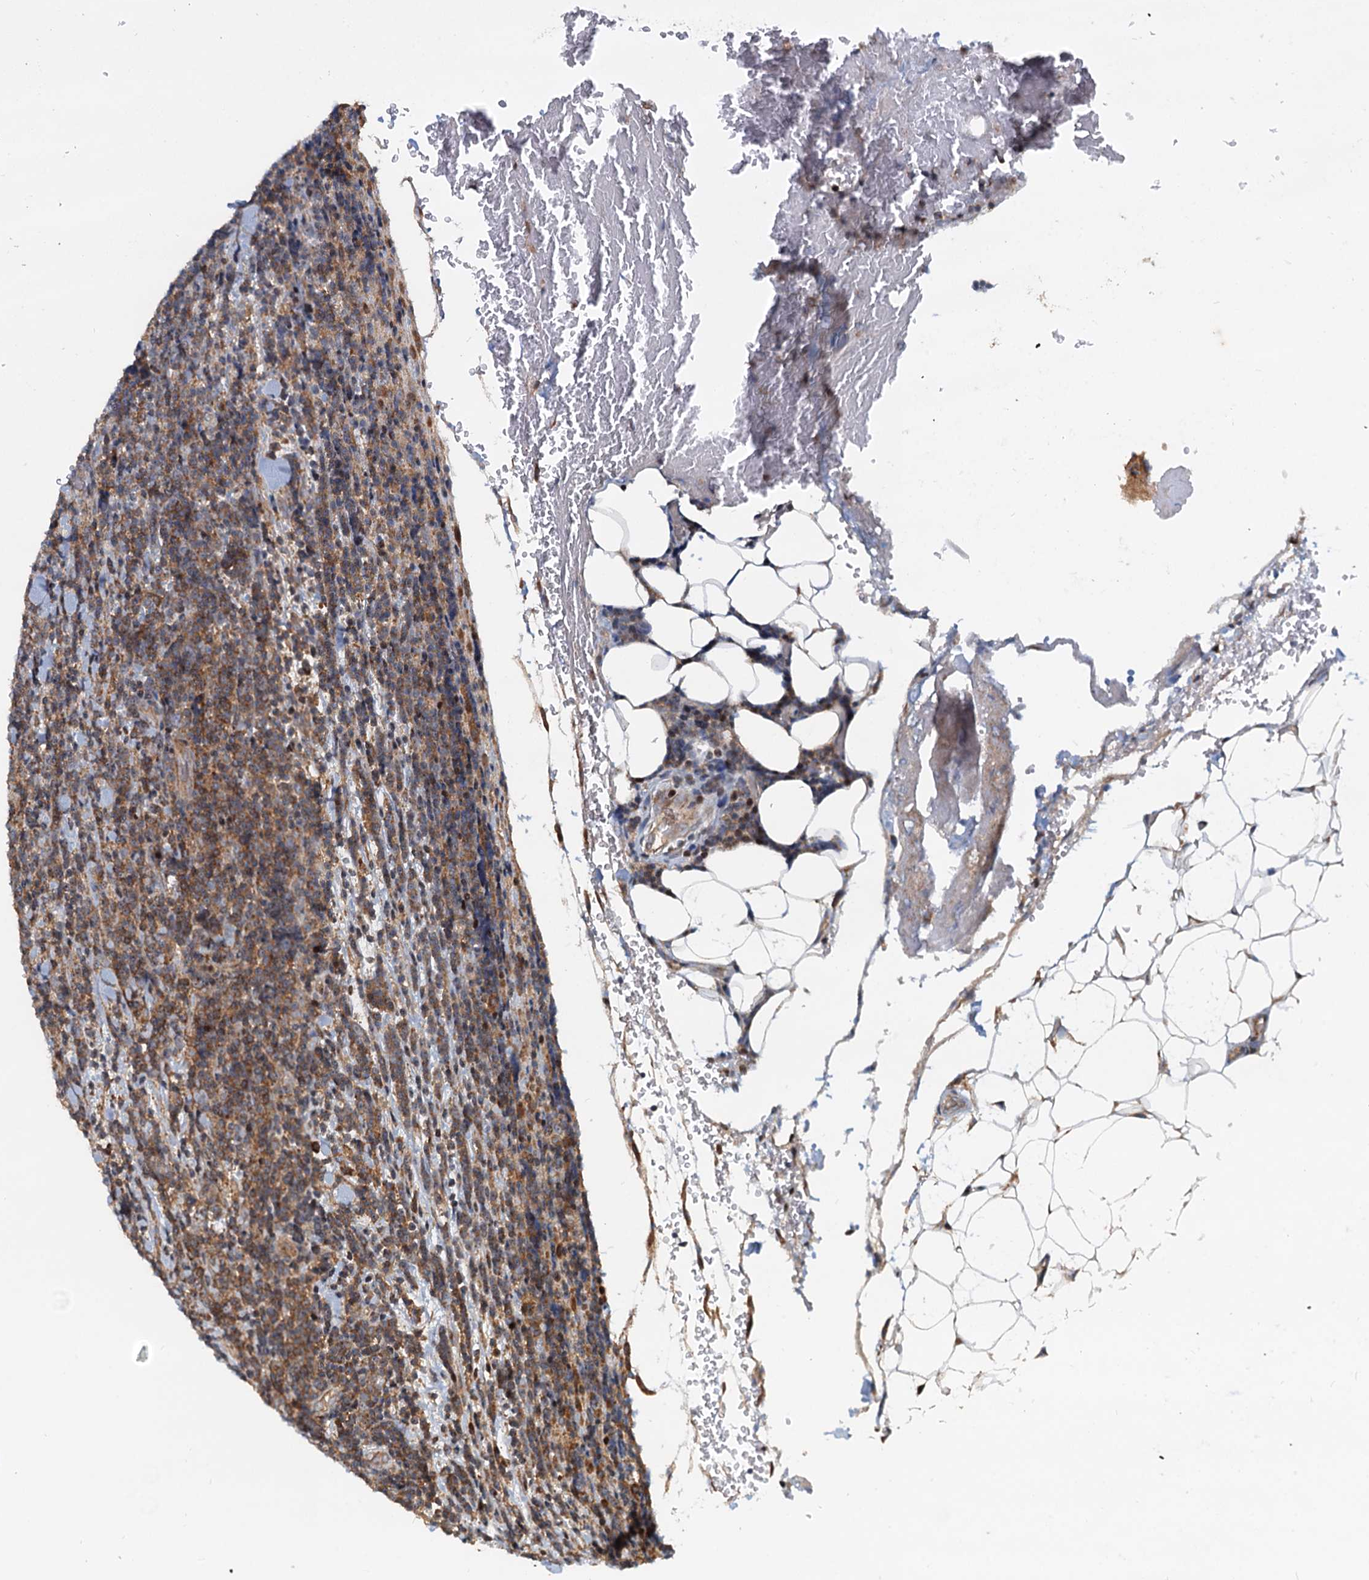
{"staining": {"intensity": "moderate", "quantity": "25%-75%", "location": "cytoplasmic/membranous"}, "tissue": "lymphoma", "cell_type": "Tumor cells", "image_type": "cancer", "snomed": [{"axis": "morphology", "description": "Malignant lymphoma, non-Hodgkin's type, Low grade"}, {"axis": "topography", "description": "Lymph node"}], "caption": "About 25%-75% of tumor cells in lymphoma show moderate cytoplasmic/membranous protein expression as visualized by brown immunohistochemical staining.", "gene": "TOLLIP", "patient": {"sex": "male", "age": 66}}